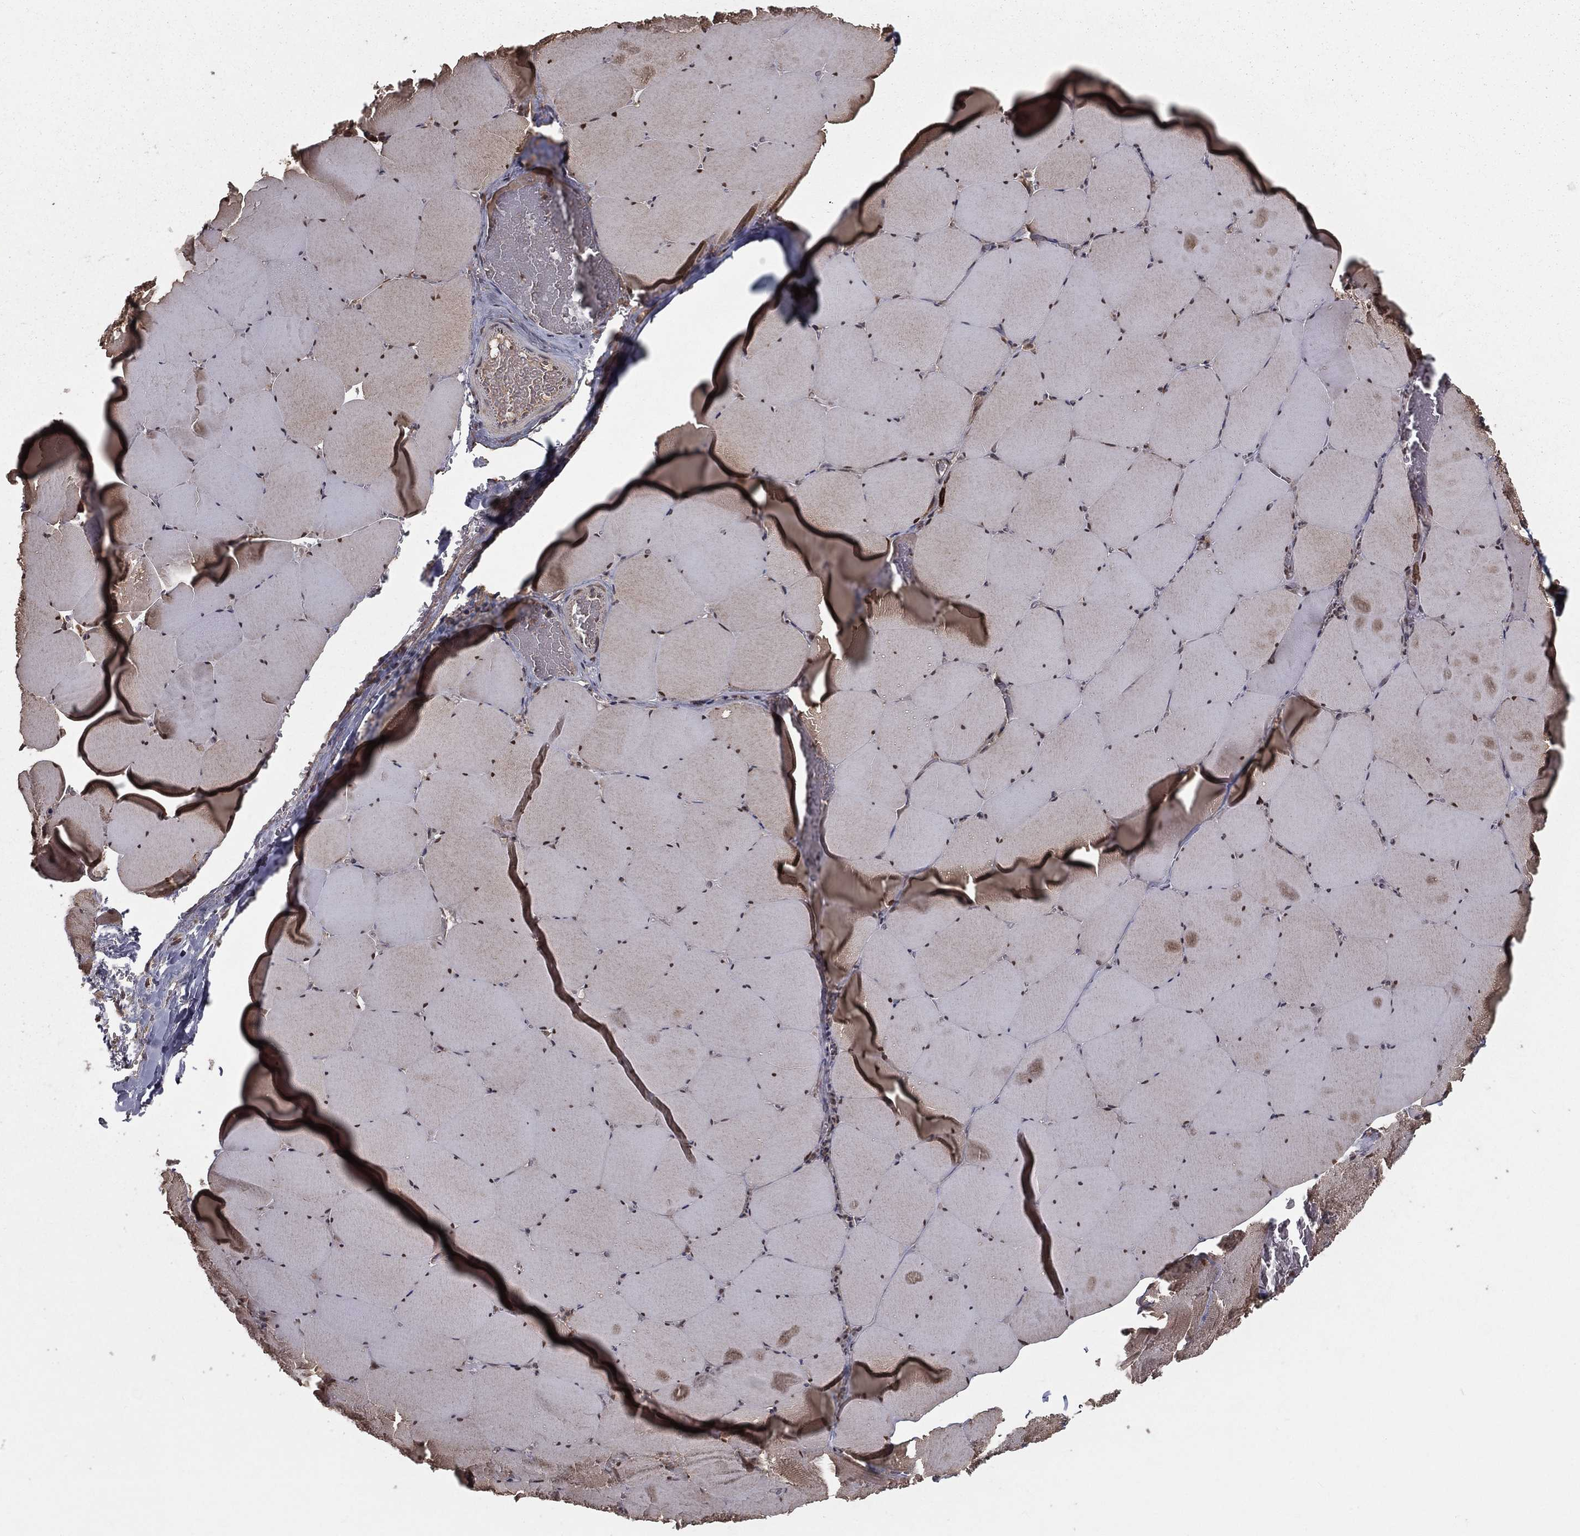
{"staining": {"intensity": "moderate", "quantity": "25%-75%", "location": "cytoplasmic/membranous"}, "tissue": "skeletal muscle", "cell_type": "Myocytes", "image_type": "normal", "snomed": [{"axis": "morphology", "description": "Normal tissue, NOS"}, {"axis": "morphology", "description": "Malignant melanoma, Metastatic site"}, {"axis": "topography", "description": "Skeletal muscle"}], "caption": "Immunohistochemistry (IHC) of benign skeletal muscle reveals medium levels of moderate cytoplasmic/membranous positivity in approximately 25%-75% of myocytes.", "gene": "ZDHHC15", "patient": {"sex": "male", "age": 50}}